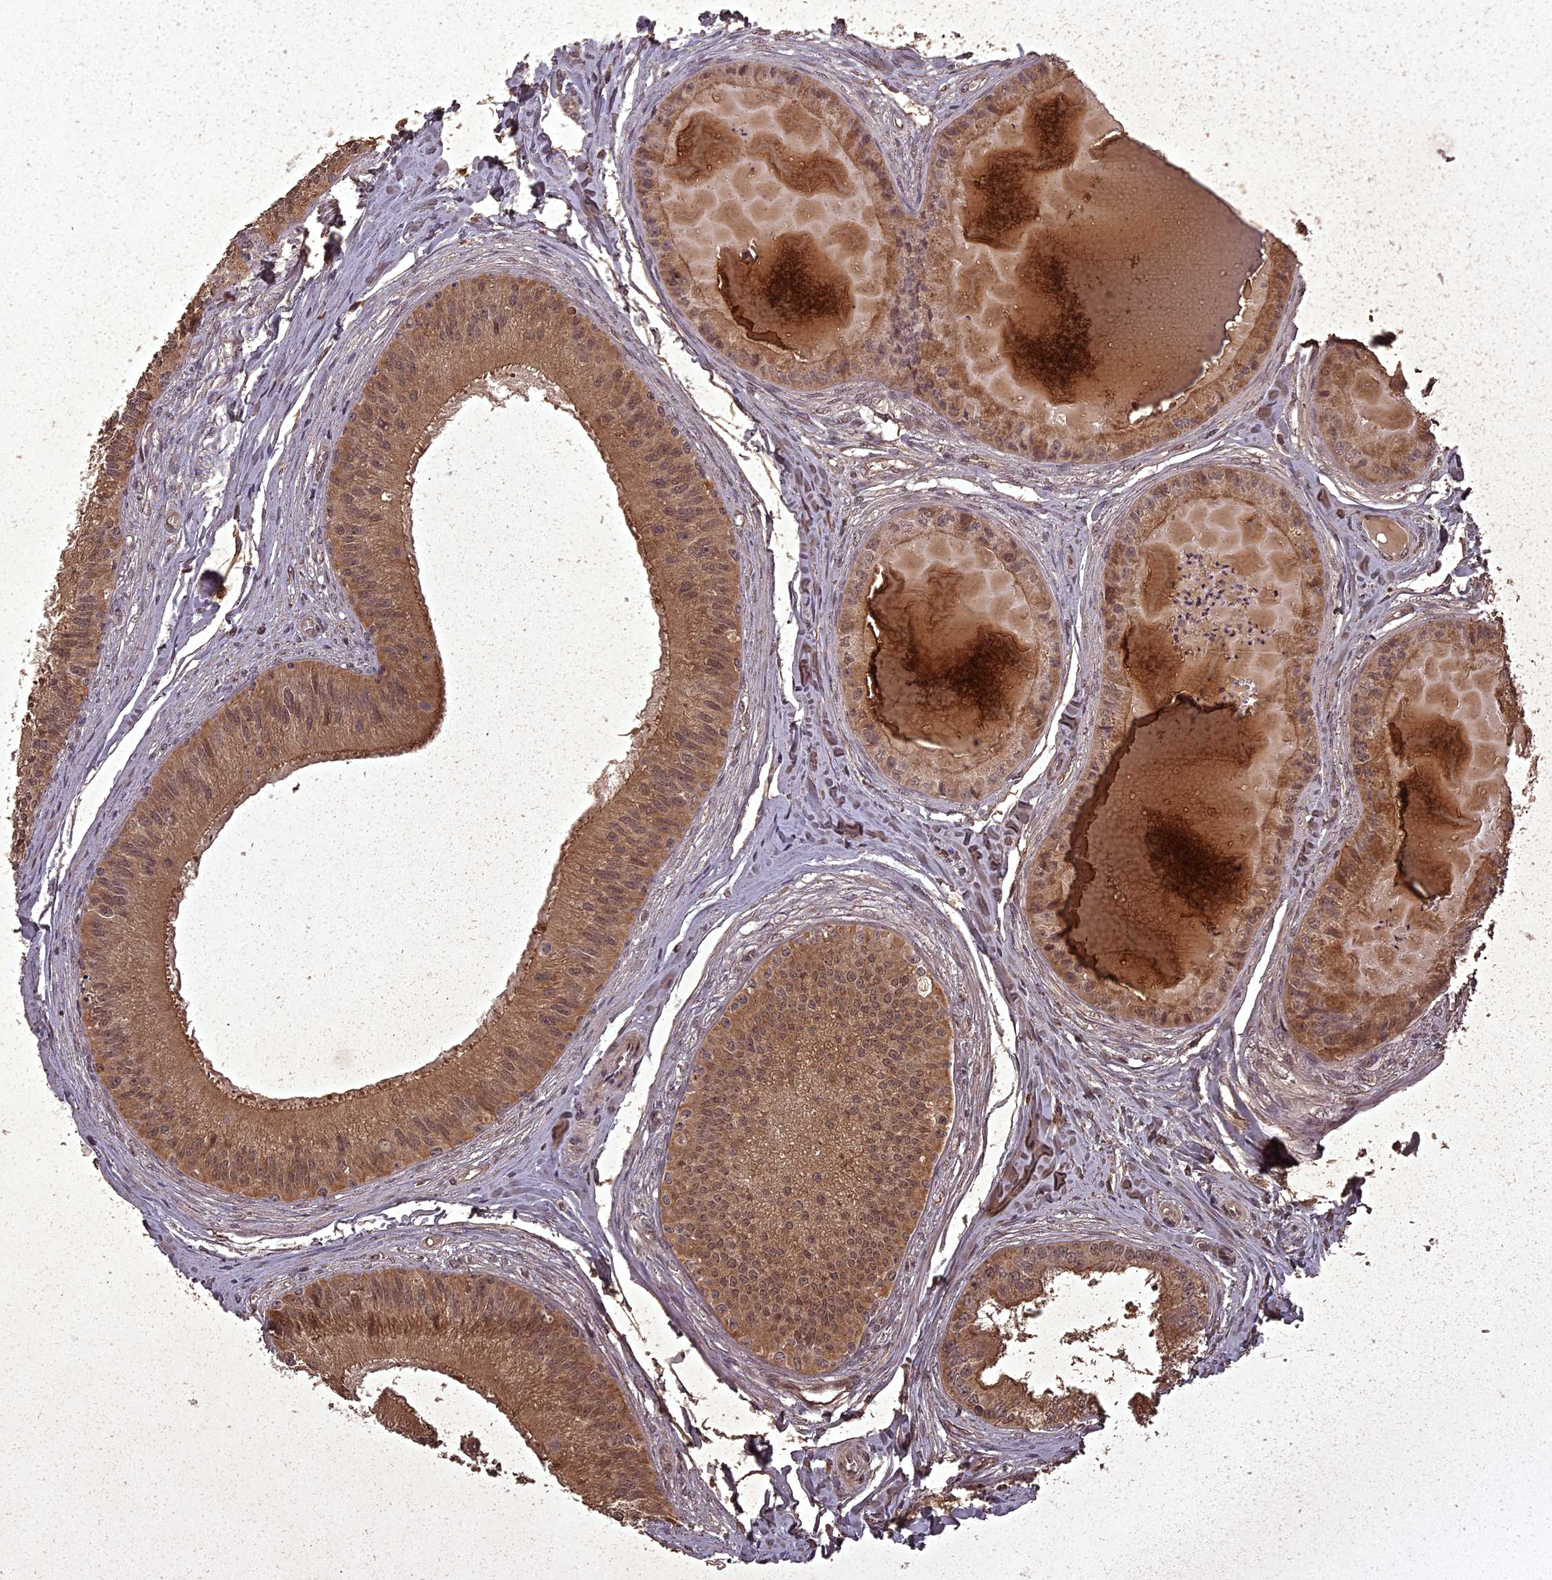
{"staining": {"intensity": "moderate", "quantity": ">75%", "location": "cytoplasmic/membranous,nuclear"}, "tissue": "epididymis", "cell_type": "Glandular cells", "image_type": "normal", "snomed": [{"axis": "morphology", "description": "Normal tissue, NOS"}, {"axis": "topography", "description": "Epididymis"}], "caption": "High-magnification brightfield microscopy of unremarkable epididymis stained with DAB (3,3'-diaminobenzidine) (brown) and counterstained with hematoxylin (blue). glandular cells exhibit moderate cytoplasmic/membranous,nuclear staining is present in about>75% of cells. The staining is performed using DAB (3,3'-diaminobenzidine) brown chromogen to label protein expression. The nuclei are counter-stained blue using hematoxylin.", "gene": "ING5", "patient": {"sex": "male", "age": 31}}